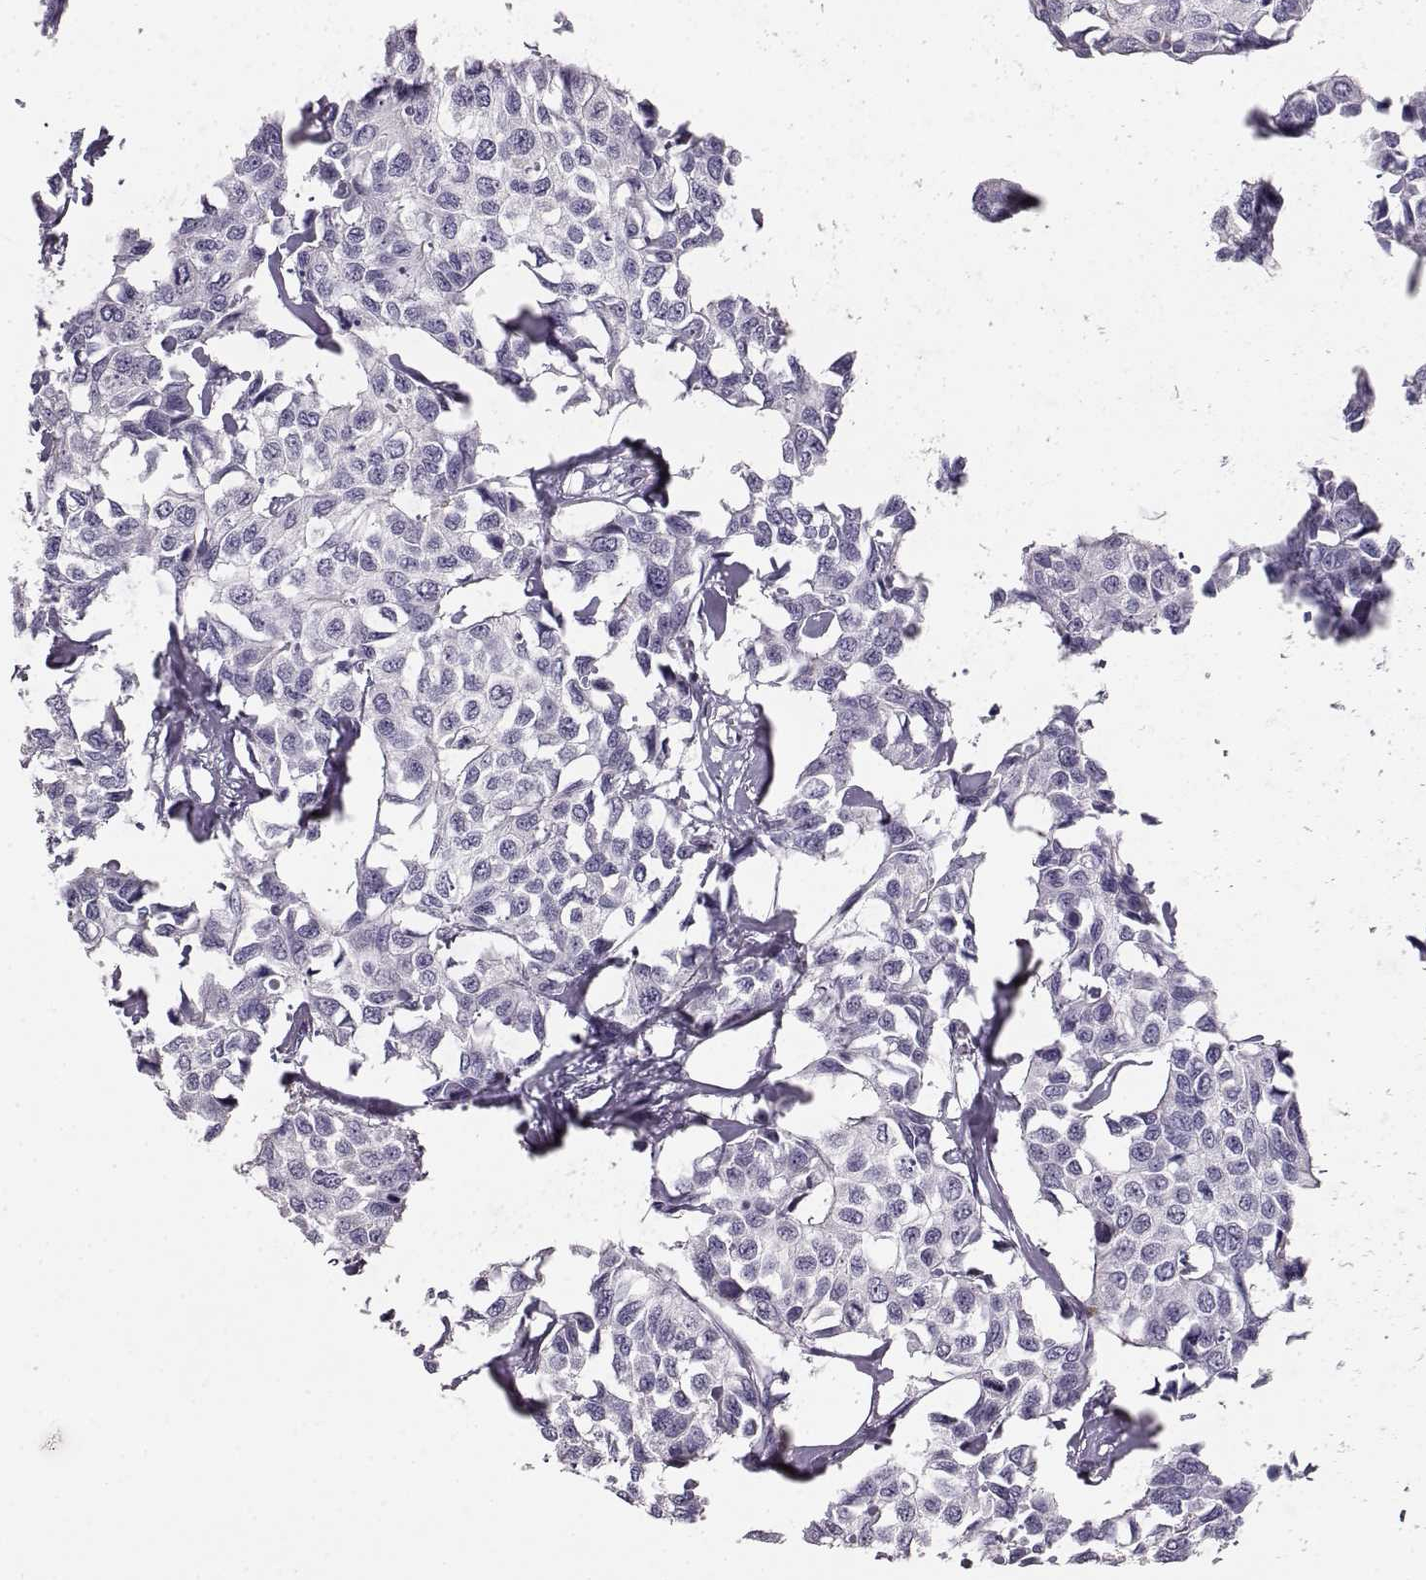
{"staining": {"intensity": "weak", "quantity": "<25%", "location": "cytoplasmic/membranous"}, "tissue": "breast cancer", "cell_type": "Tumor cells", "image_type": "cancer", "snomed": [{"axis": "morphology", "description": "Duct carcinoma"}, {"axis": "topography", "description": "Breast"}], "caption": "Histopathology image shows no significant protein expression in tumor cells of breast cancer (intraductal carcinoma). (DAB (3,3'-diaminobenzidine) immunohistochemistry (IHC) with hematoxylin counter stain).", "gene": "NPTXR", "patient": {"sex": "female", "age": 80}}